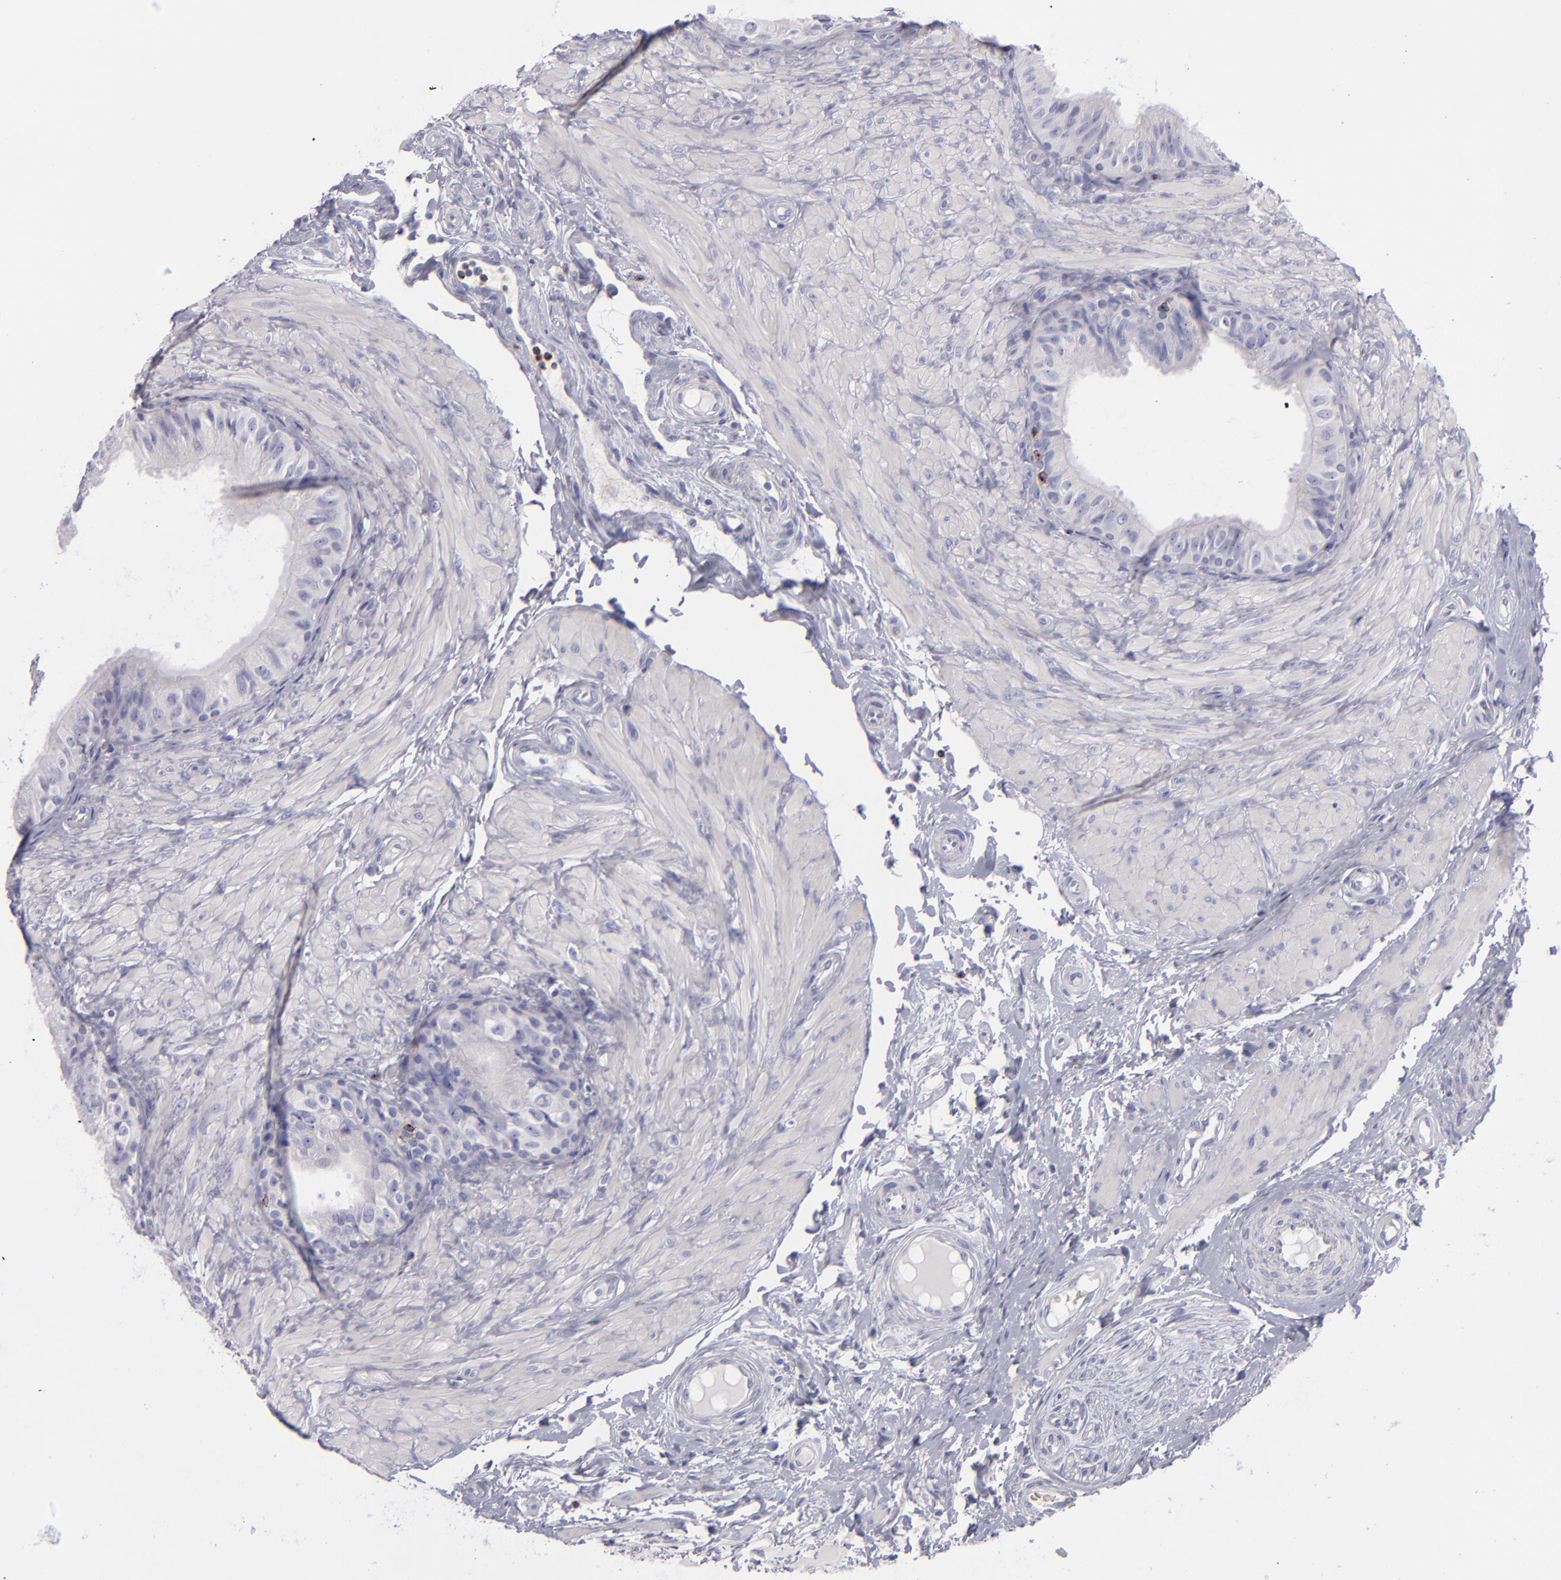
{"staining": {"intensity": "negative", "quantity": "none", "location": "none"}, "tissue": "epididymis", "cell_type": "Glandular cells", "image_type": "normal", "snomed": [{"axis": "morphology", "description": "Normal tissue, NOS"}, {"axis": "topography", "description": "Epididymis"}], "caption": "A high-resolution image shows IHC staining of unremarkable epididymis, which reveals no significant positivity in glandular cells. (Stains: DAB (3,3'-diaminobenzidine) immunohistochemistry (IHC) with hematoxylin counter stain, Microscopy: brightfield microscopy at high magnification).", "gene": "CD2", "patient": {"sex": "male", "age": 68}}